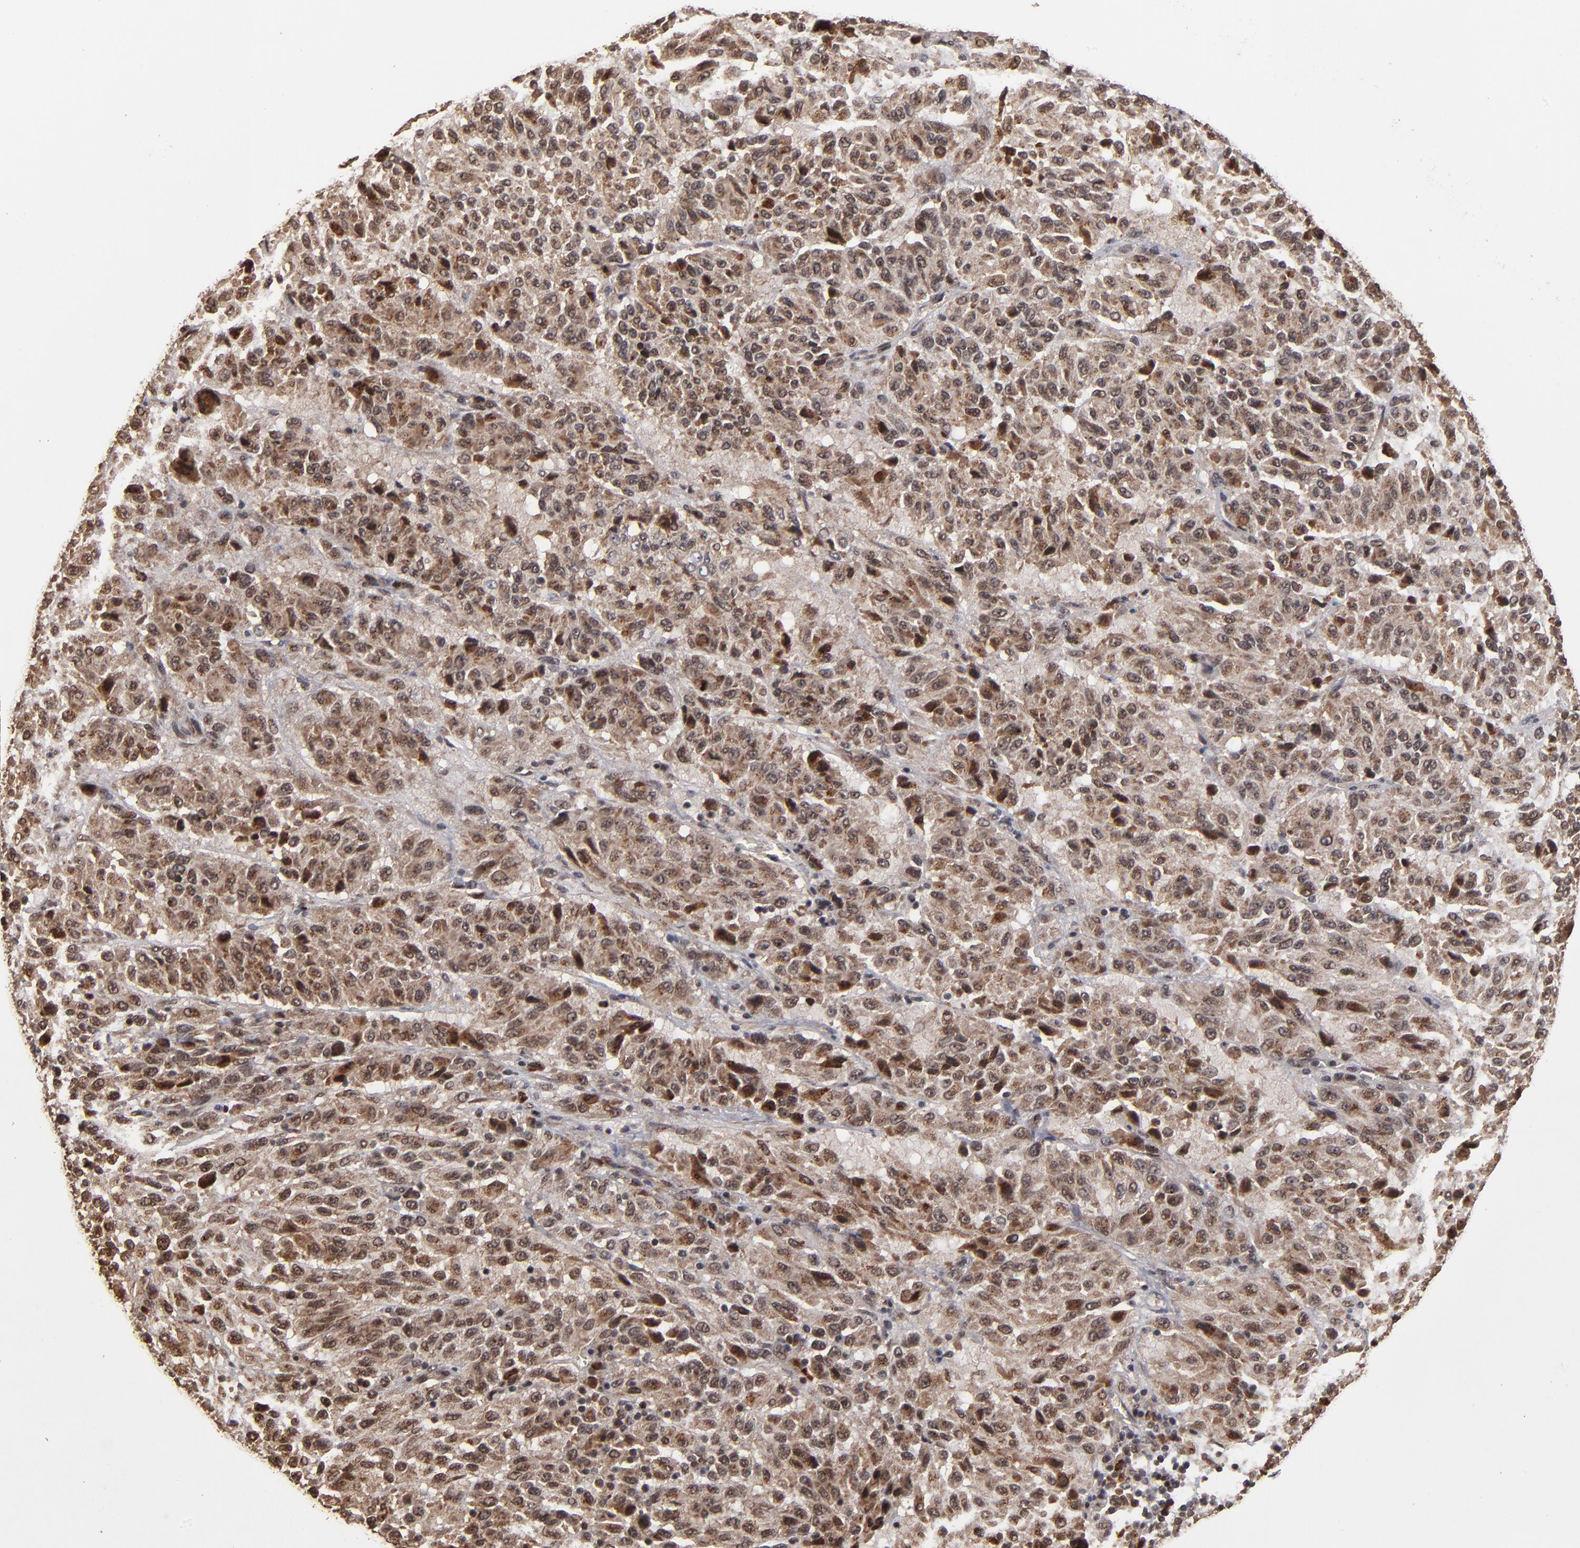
{"staining": {"intensity": "moderate", "quantity": "25%-75%", "location": "cytoplasmic/membranous,nuclear"}, "tissue": "melanoma", "cell_type": "Tumor cells", "image_type": "cancer", "snomed": [{"axis": "morphology", "description": "Malignant melanoma, Metastatic site"}, {"axis": "topography", "description": "Lung"}], "caption": "A brown stain labels moderate cytoplasmic/membranous and nuclear expression of a protein in human malignant melanoma (metastatic site) tumor cells.", "gene": "NXF2B", "patient": {"sex": "male", "age": 64}}